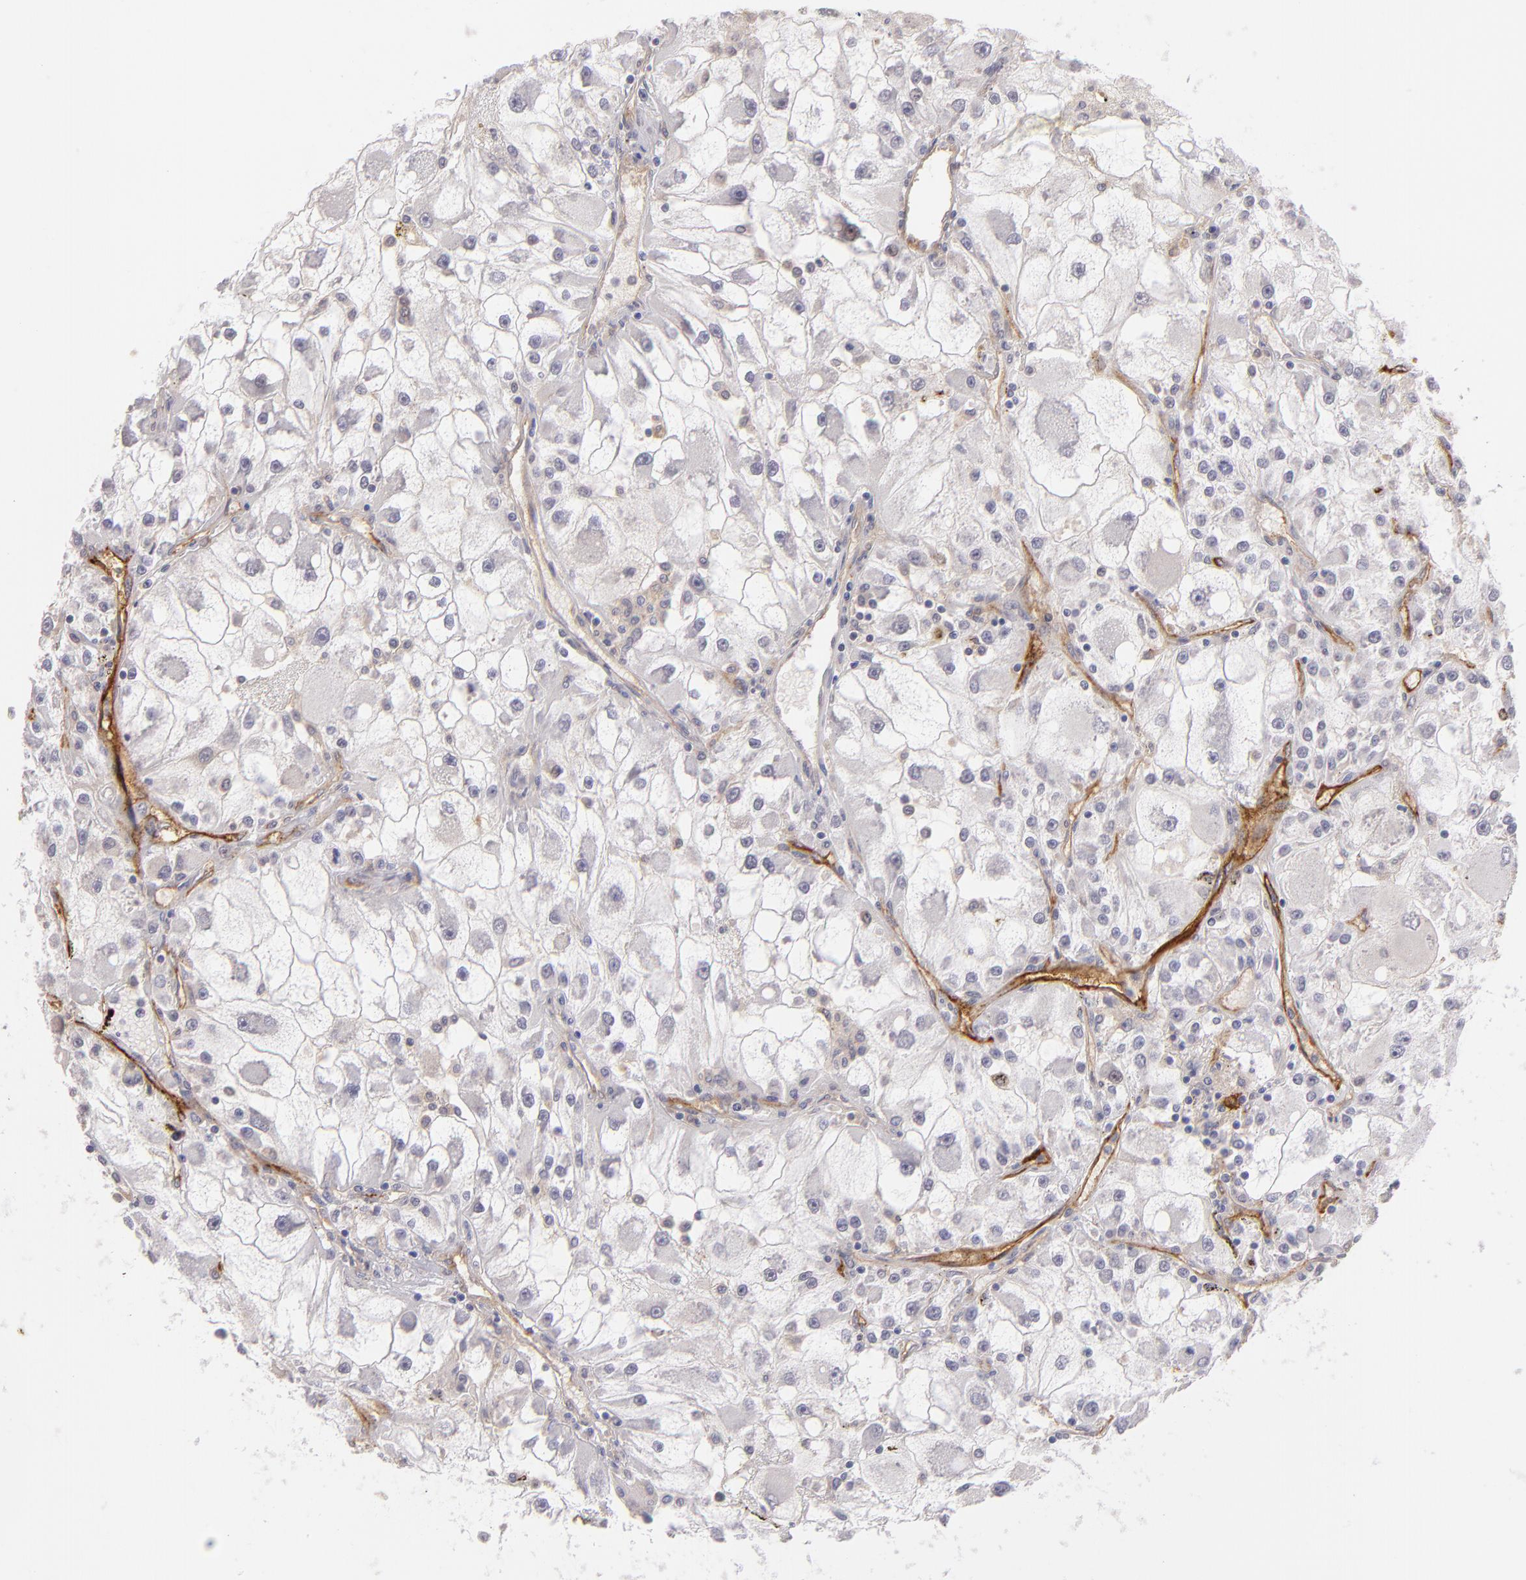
{"staining": {"intensity": "negative", "quantity": "none", "location": "none"}, "tissue": "renal cancer", "cell_type": "Tumor cells", "image_type": "cancer", "snomed": [{"axis": "morphology", "description": "Adenocarcinoma, NOS"}, {"axis": "topography", "description": "Kidney"}], "caption": "Immunohistochemical staining of adenocarcinoma (renal) shows no significant staining in tumor cells. Nuclei are stained in blue.", "gene": "THBD", "patient": {"sex": "female", "age": 73}}